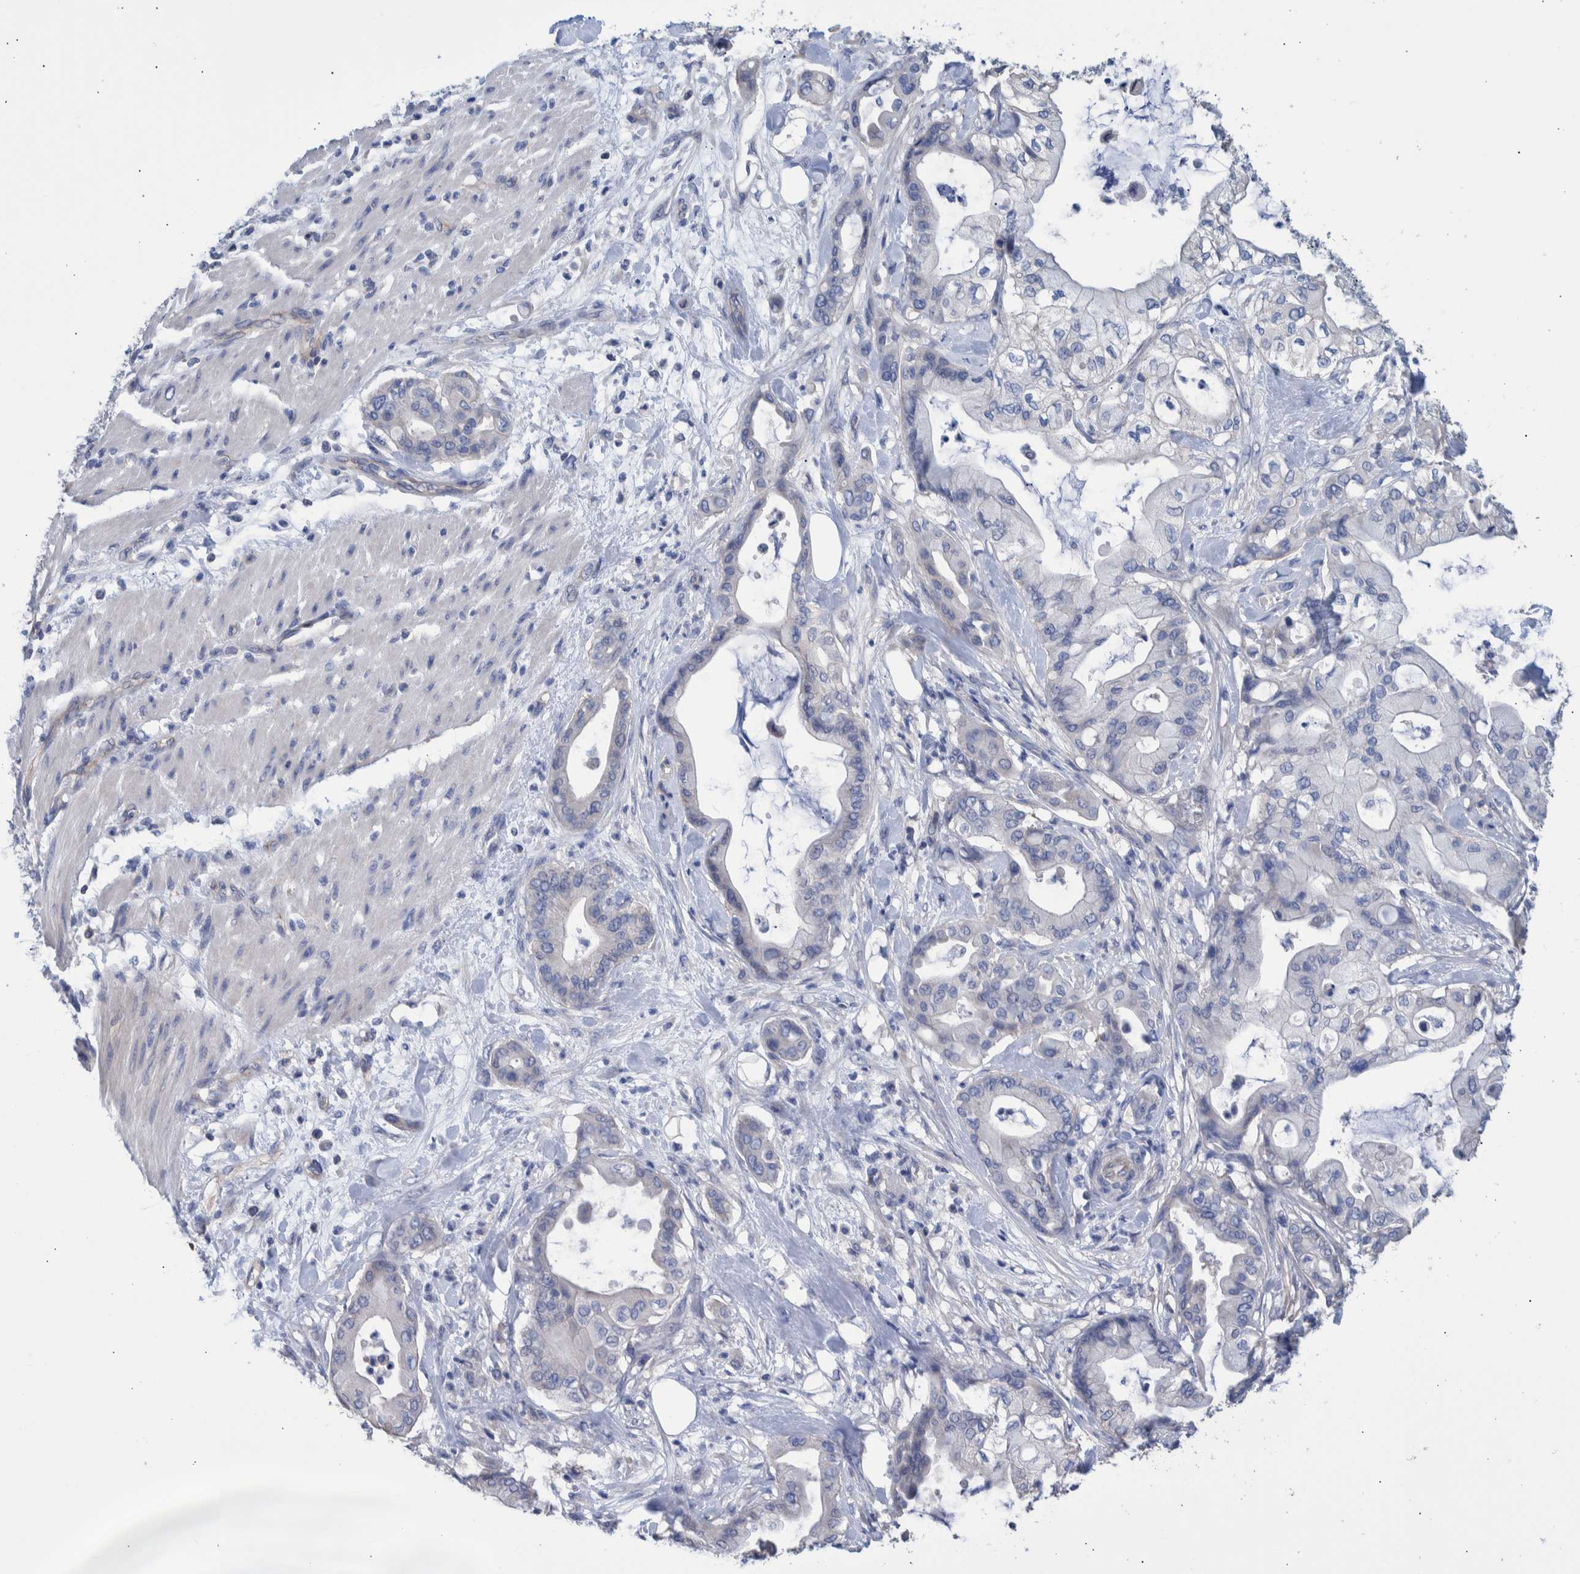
{"staining": {"intensity": "negative", "quantity": "none", "location": "none"}, "tissue": "pancreatic cancer", "cell_type": "Tumor cells", "image_type": "cancer", "snomed": [{"axis": "morphology", "description": "Adenocarcinoma, NOS"}, {"axis": "morphology", "description": "Adenocarcinoma, metastatic, NOS"}, {"axis": "topography", "description": "Lymph node"}, {"axis": "topography", "description": "Pancreas"}, {"axis": "topography", "description": "Duodenum"}], "caption": "An immunohistochemistry image of pancreatic cancer (metastatic adenocarcinoma) is shown. There is no staining in tumor cells of pancreatic cancer (metastatic adenocarcinoma).", "gene": "PPP3CC", "patient": {"sex": "female", "age": 64}}